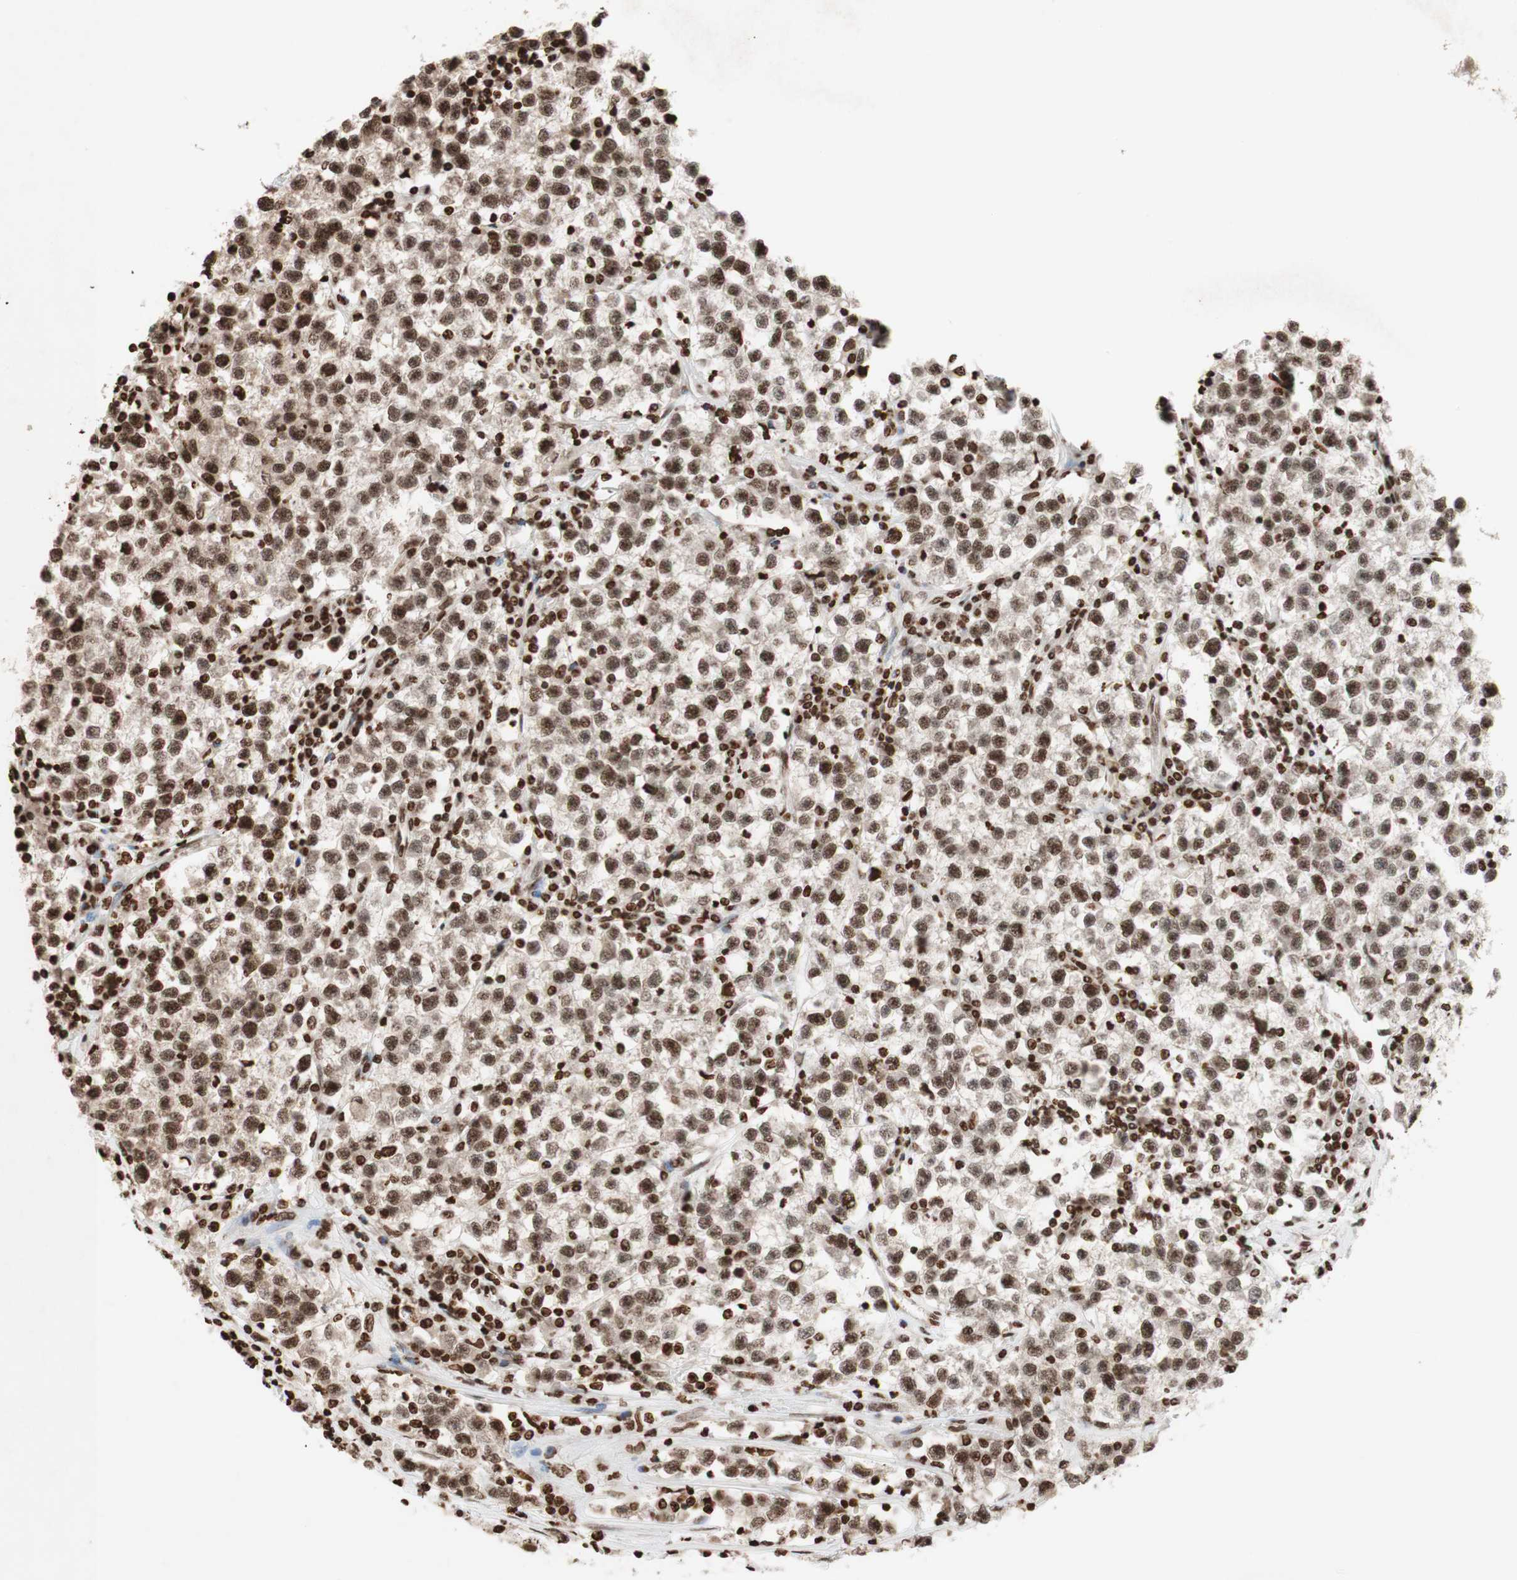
{"staining": {"intensity": "moderate", "quantity": ">75%", "location": "nuclear"}, "tissue": "testis cancer", "cell_type": "Tumor cells", "image_type": "cancer", "snomed": [{"axis": "morphology", "description": "Seminoma, NOS"}, {"axis": "topography", "description": "Testis"}], "caption": "Protein staining of testis cancer (seminoma) tissue shows moderate nuclear positivity in approximately >75% of tumor cells. (IHC, brightfield microscopy, high magnification).", "gene": "NCOA3", "patient": {"sex": "male", "age": 22}}